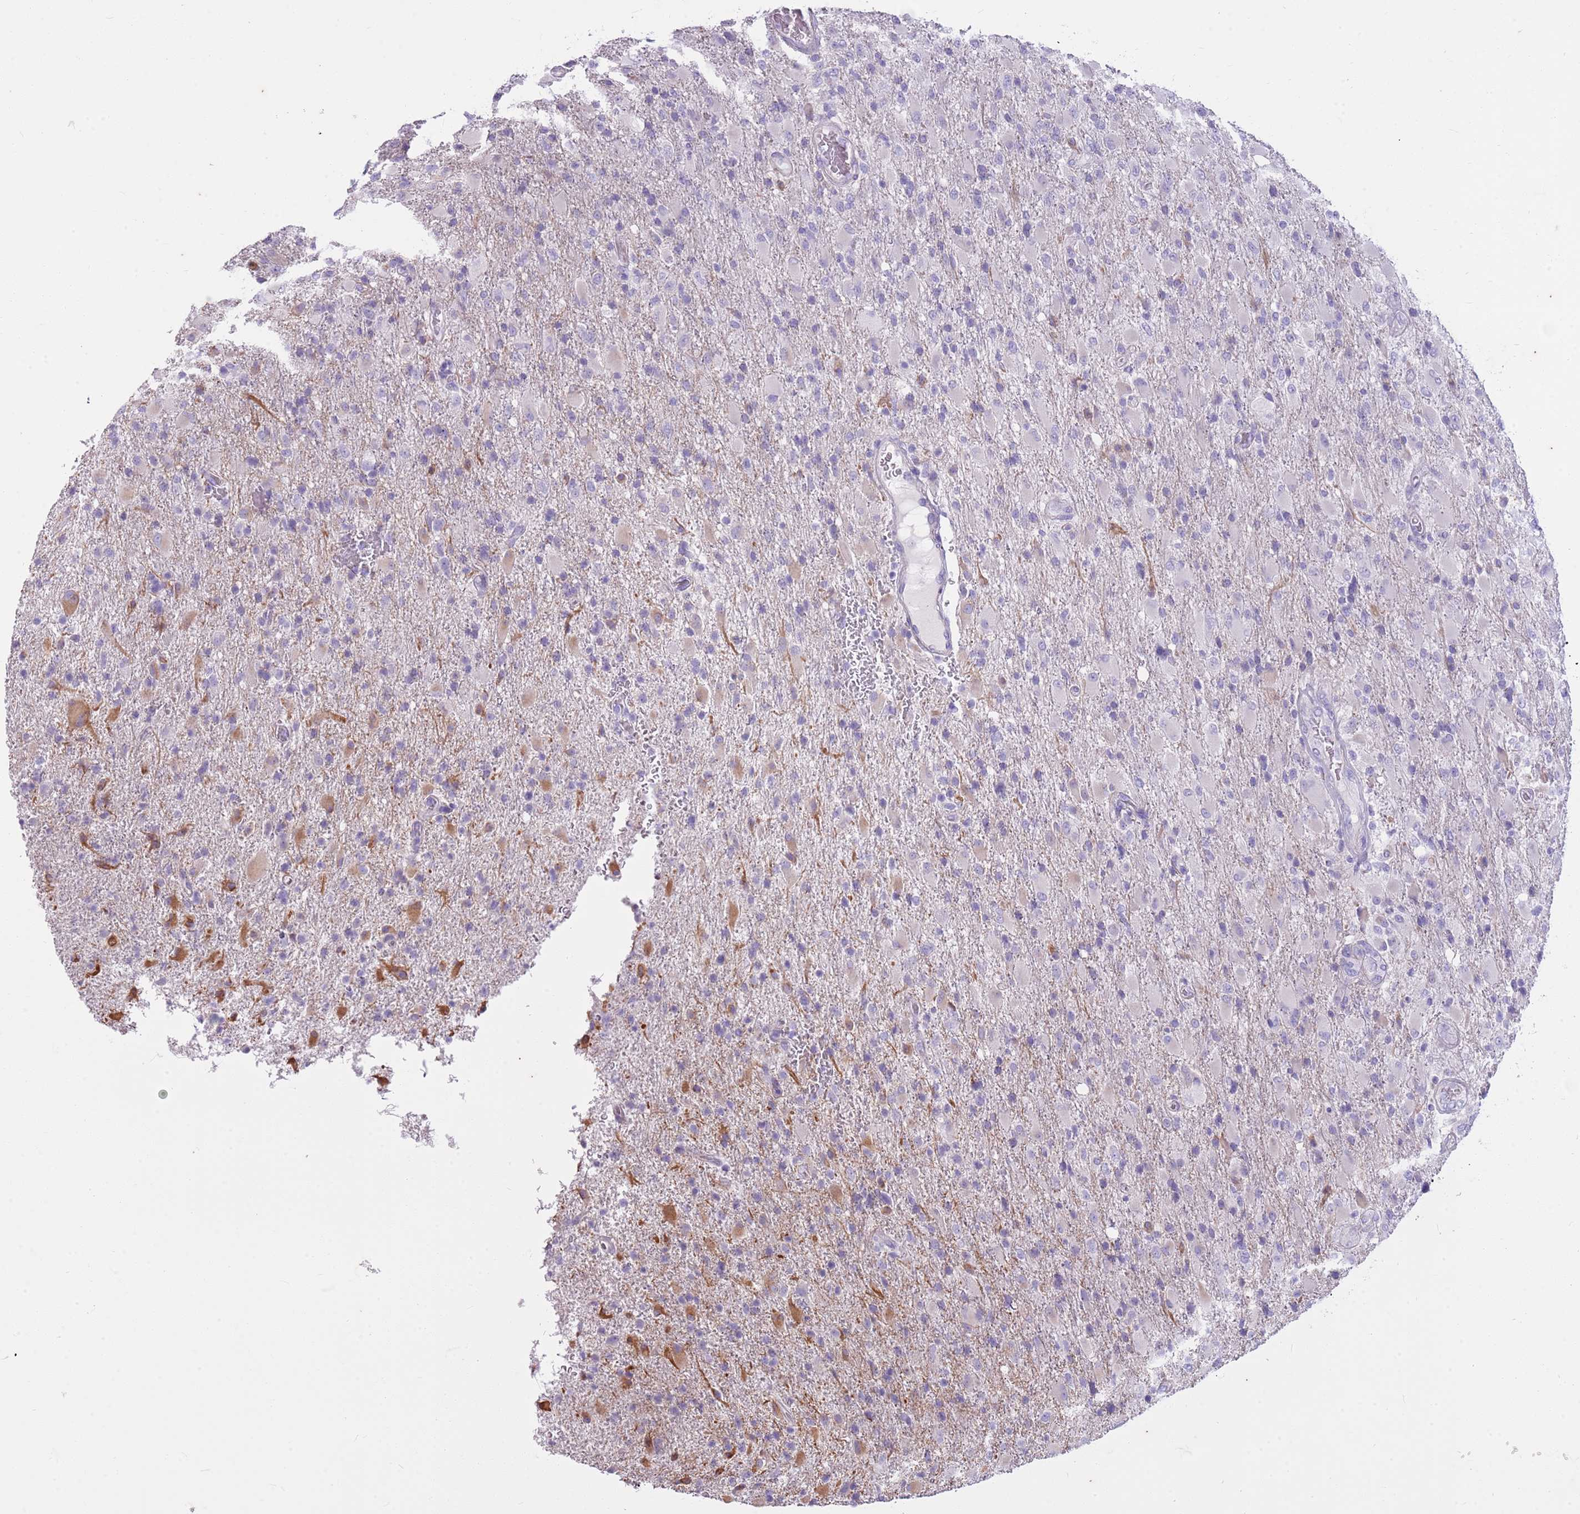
{"staining": {"intensity": "negative", "quantity": "none", "location": "none"}, "tissue": "glioma", "cell_type": "Tumor cells", "image_type": "cancer", "snomed": [{"axis": "morphology", "description": "Glioma, malignant, Low grade"}, {"axis": "topography", "description": "Brain"}], "caption": "An immunohistochemistry (IHC) histopathology image of glioma is shown. There is no staining in tumor cells of glioma.", "gene": "CNPPD1", "patient": {"sex": "male", "age": 65}}